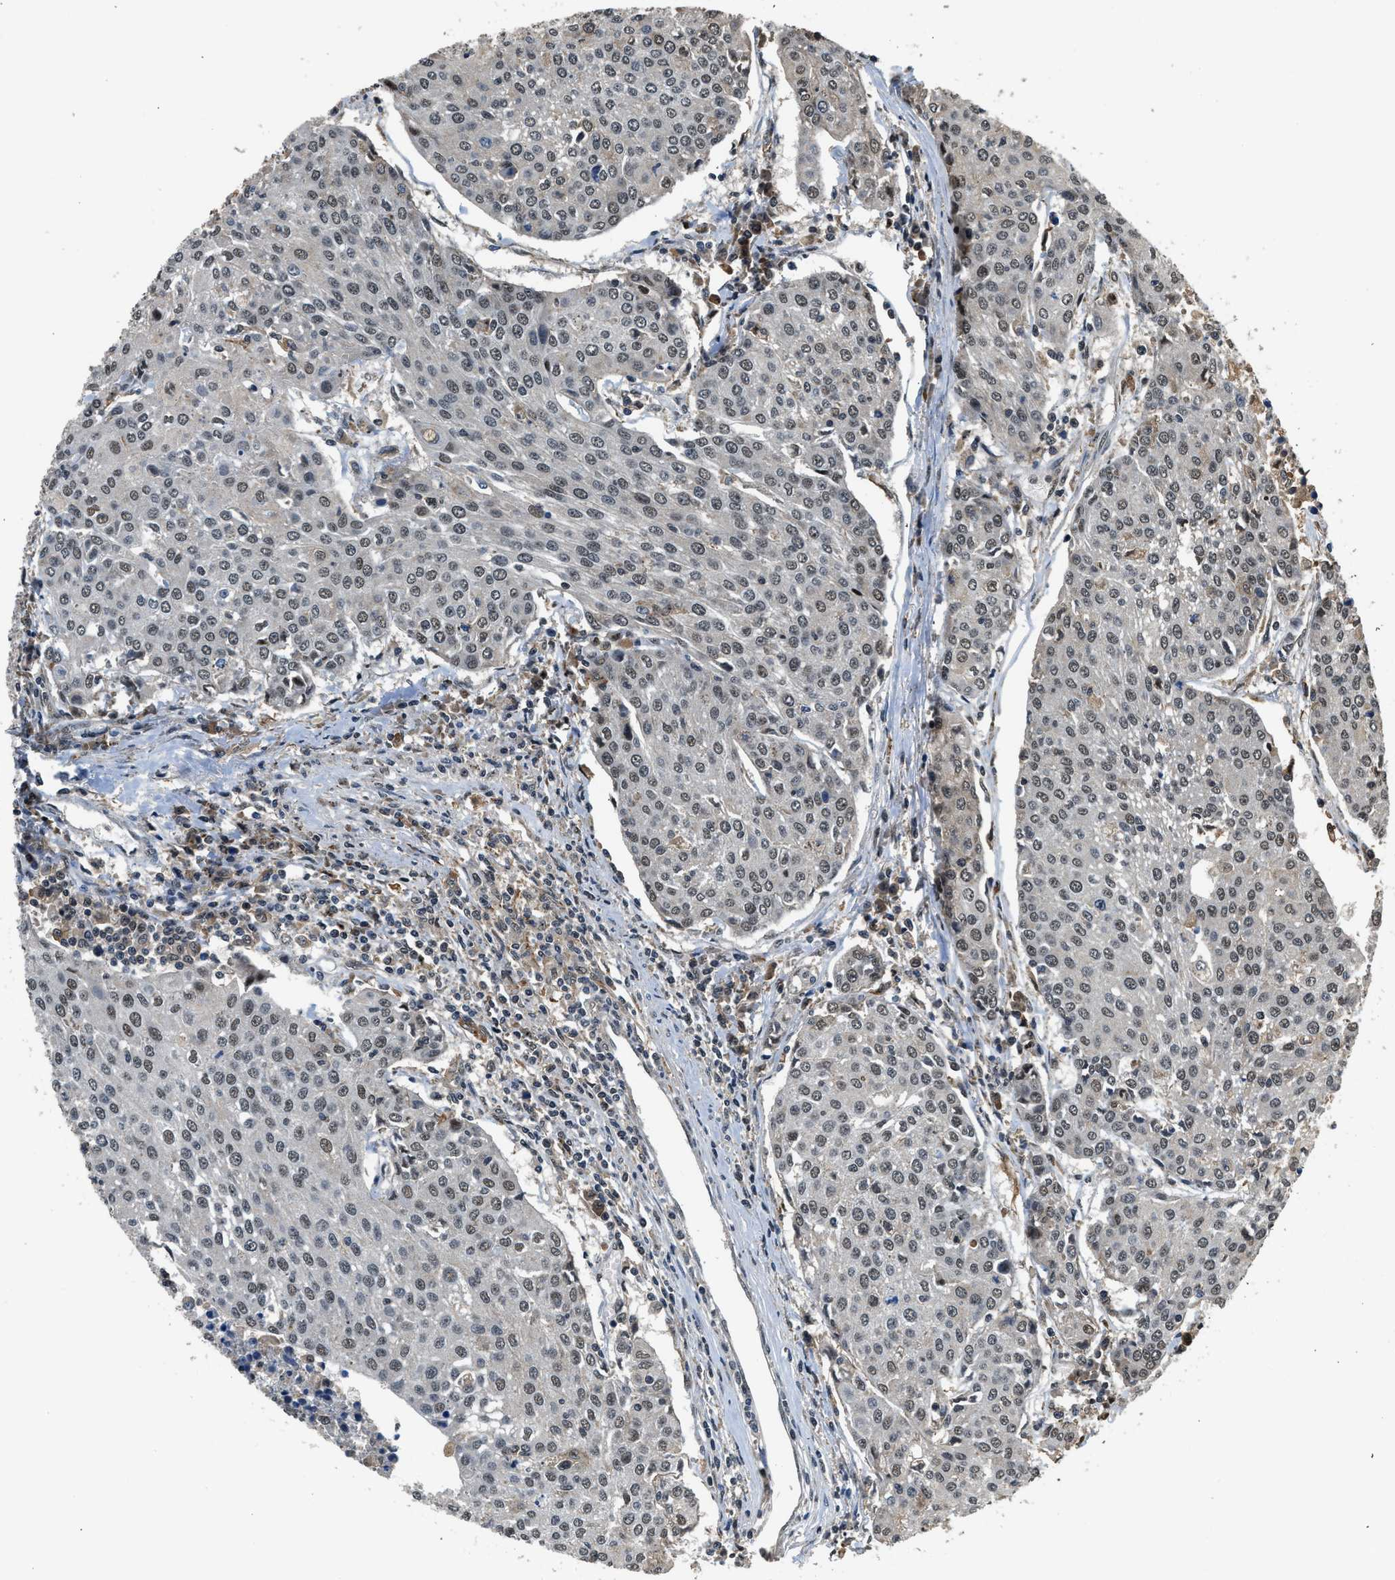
{"staining": {"intensity": "weak", "quantity": ">75%", "location": "nuclear"}, "tissue": "urothelial cancer", "cell_type": "Tumor cells", "image_type": "cancer", "snomed": [{"axis": "morphology", "description": "Urothelial carcinoma, High grade"}, {"axis": "topography", "description": "Urinary bladder"}], "caption": "Immunohistochemistry (IHC) image of neoplastic tissue: urothelial cancer stained using IHC displays low levels of weak protein expression localized specifically in the nuclear of tumor cells, appearing as a nuclear brown color.", "gene": "SLC15A4", "patient": {"sex": "female", "age": 85}}